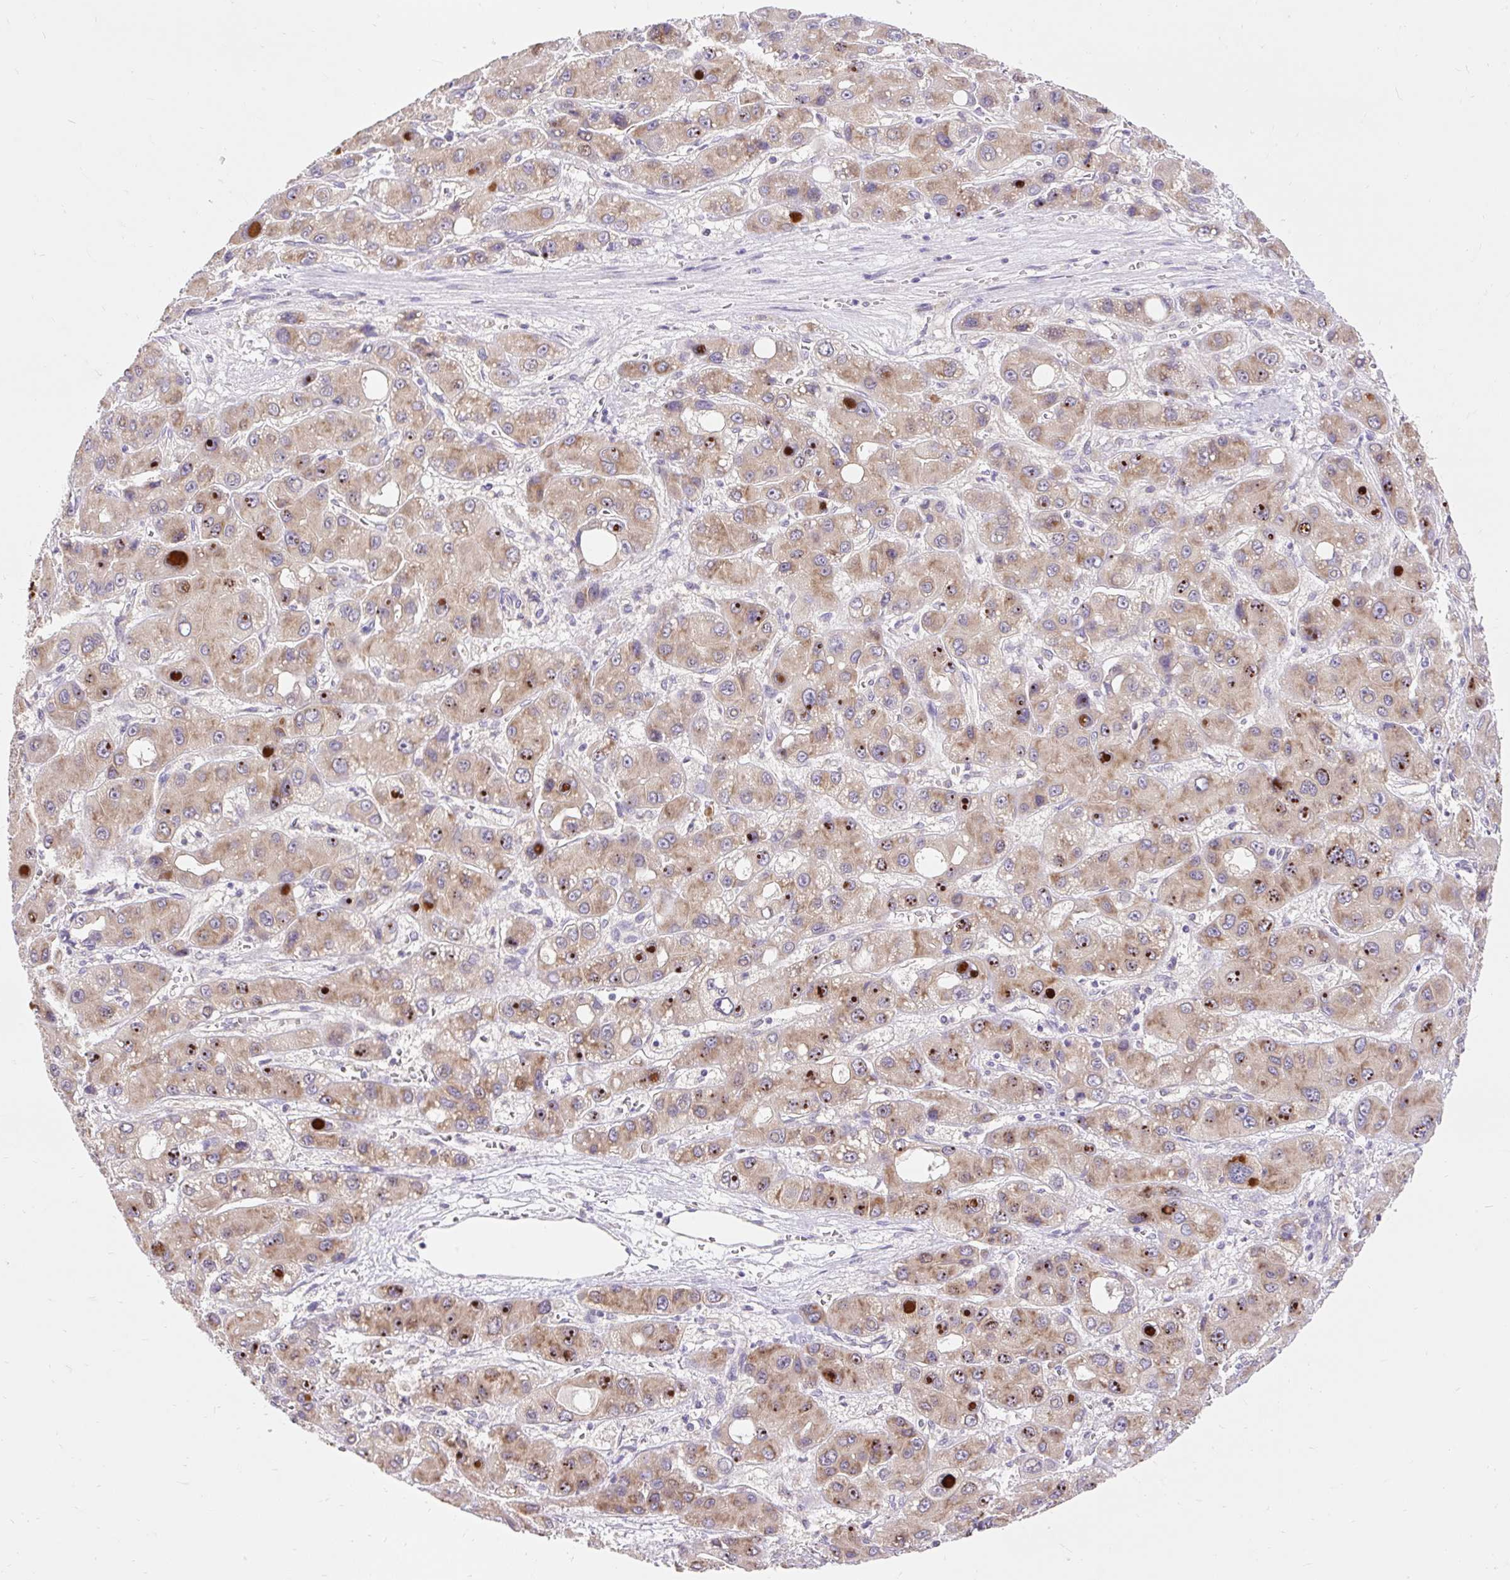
{"staining": {"intensity": "weak", "quantity": ">75%", "location": "cytoplasmic/membranous"}, "tissue": "liver cancer", "cell_type": "Tumor cells", "image_type": "cancer", "snomed": [{"axis": "morphology", "description": "Carcinoma, Hepatocellular, NOS"}, {"axis": "topography", "description": "Liver"}], "caption": "Brown immunohistochemical staining in human liver hepatocellular carcinoma demonstrates weak cytoplasmic/membranous staining in about >75% of tumor cells.", "gene": "SEC63", "patient": {"sex": "male", "age": 55}}